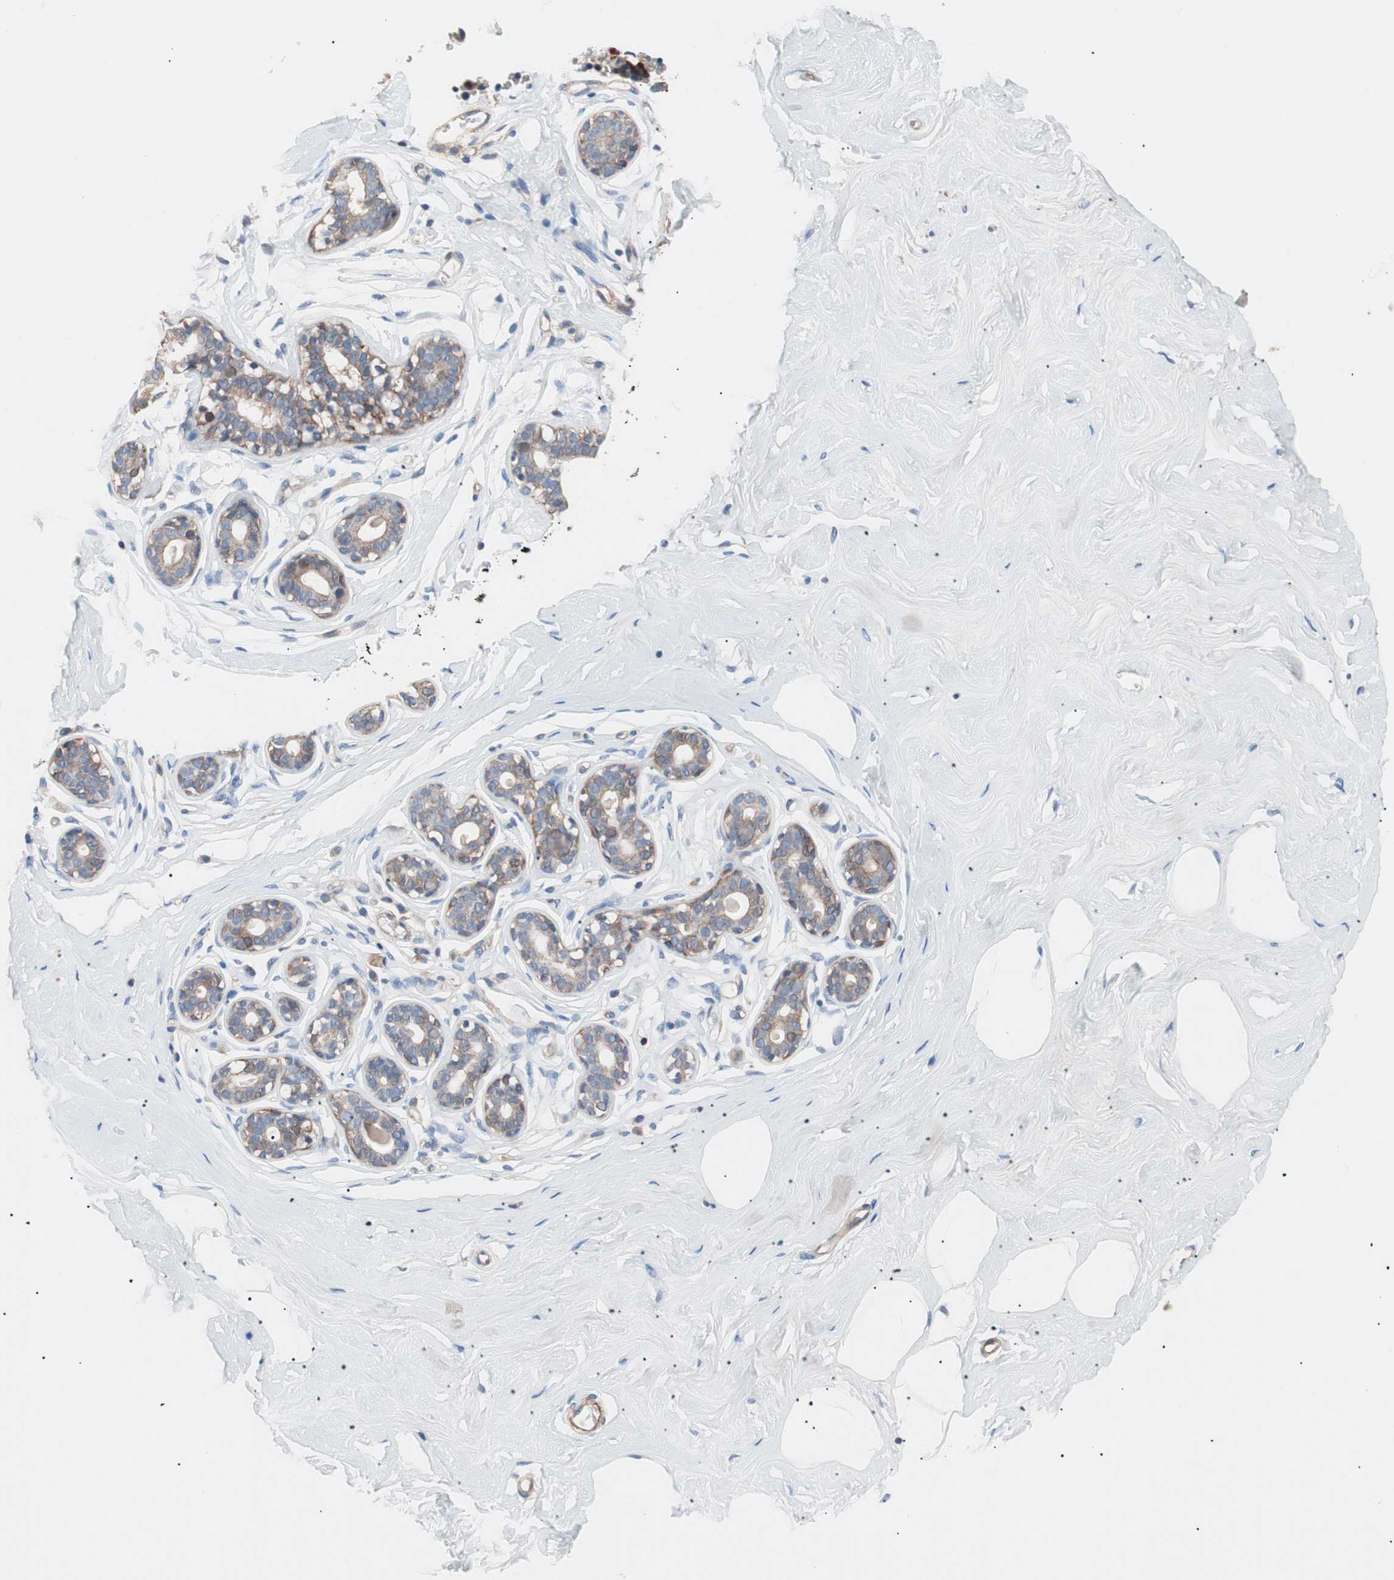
{"staining": {"intensity": "negative", "quantity": "none", "location": "none"}, "tissue": "breast", "cell_type": "Adipocytes", "image_type": "normal", "snomed": [{"axis": "morphology", "description": "Normal tissue, NOS"}, {"axis": "topography", "description": "Breast"}], "caption": "Immunohistochemistry (IHC) image of normal breast: breast stained with DAB (3,3'-diaminobenzidine) exhibits no significant protein expression in adipocytes.", "gene": "GPR160", "patient": {"sex": "female", "age": 23}}